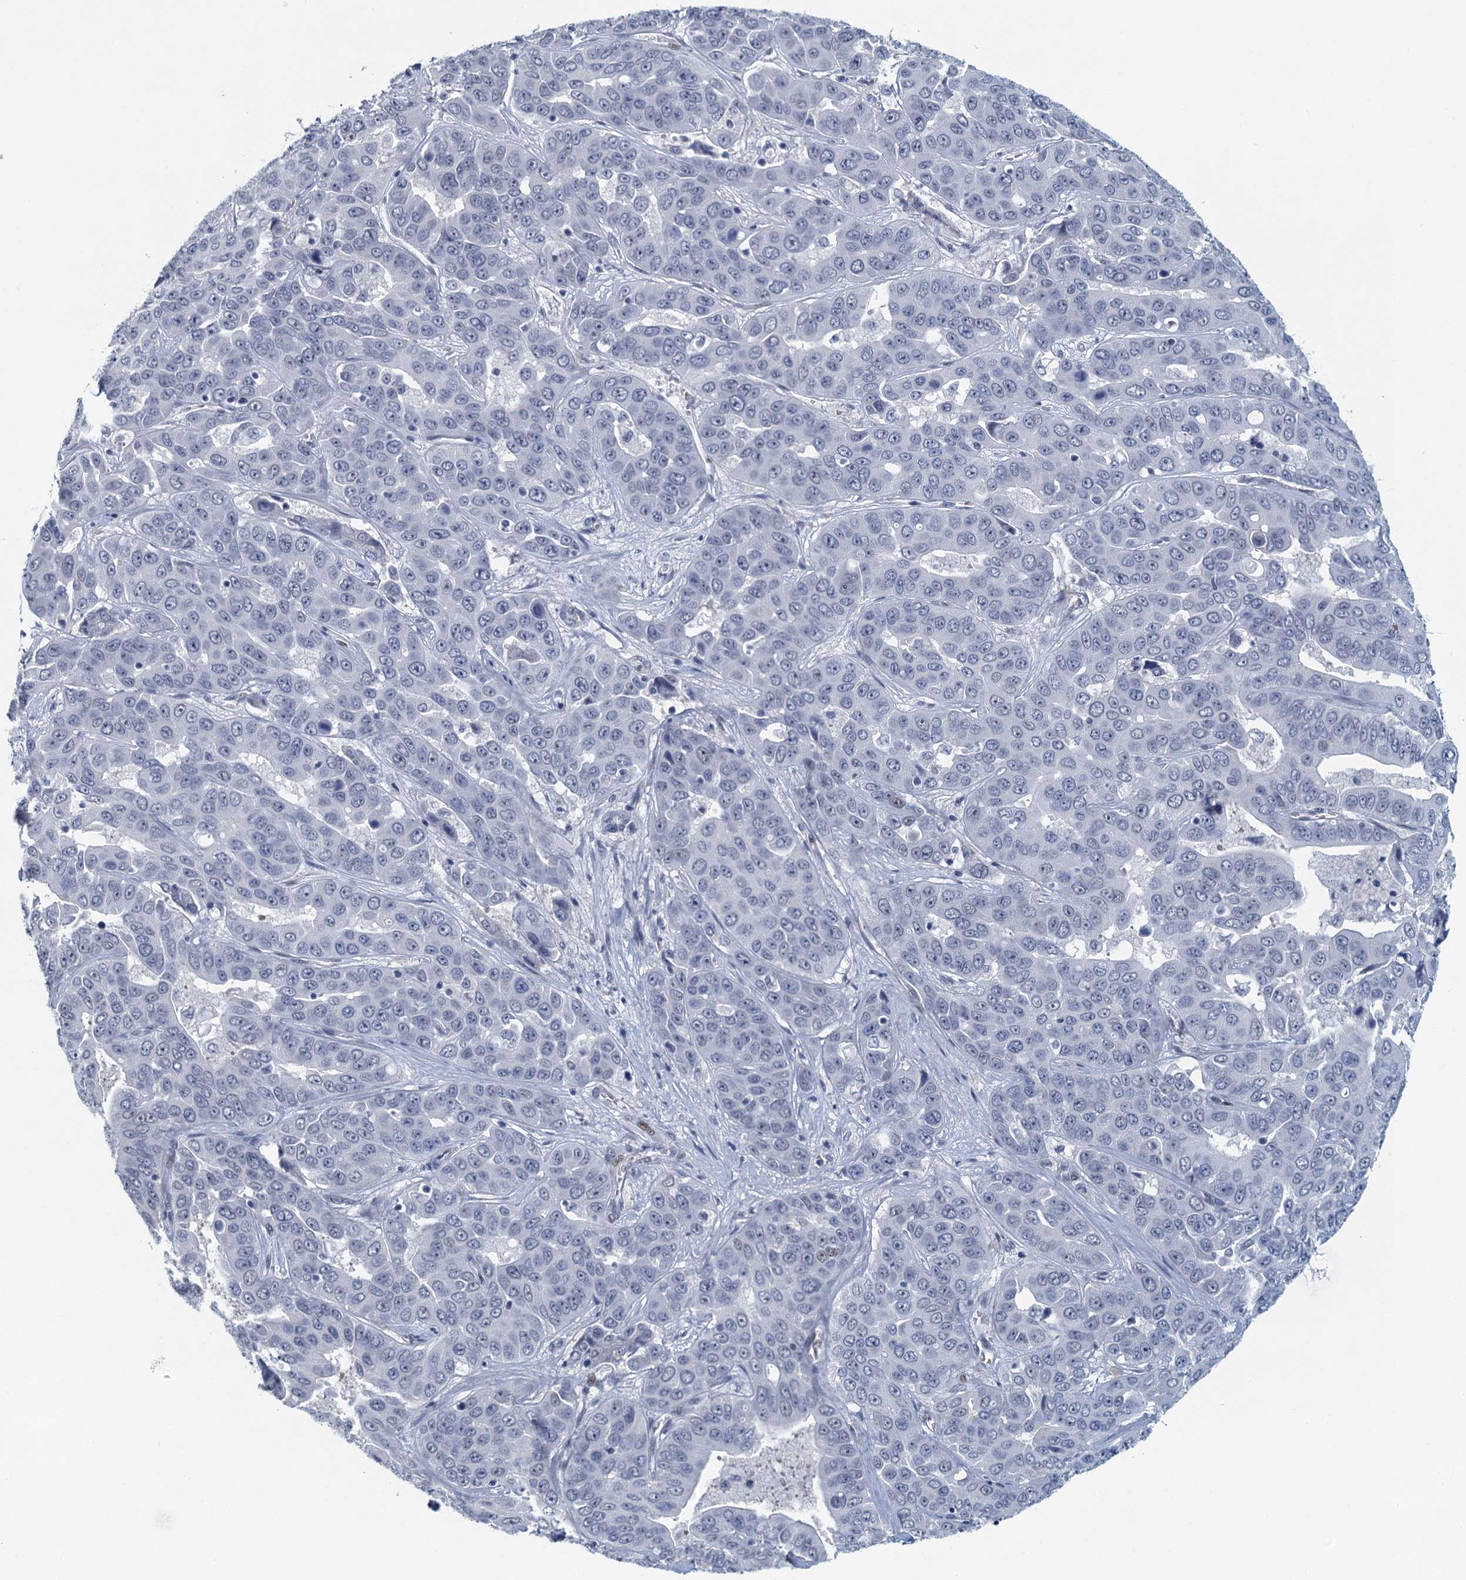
{"staining": {"intensity": "negative", "quantity": "none", "location": "none"}, "tissue": "liver cancer", "cell_type": "Tumor cells", "image_type": "cancer", "snomed": [{"axis": "morphology", "description": "Cholangiocarcinoma"}, {"axis": "topography", "description": "Liver"}], "caption": "An immunohistochemistry photomicrograph of liver cancer (cholangiocarcinoma) is shown. There is no staining in tumor cells of liver cancer (cholangiocarcinoma).", "gene": "TTLL9", "patient": {"sex": "female", "age": 52}}